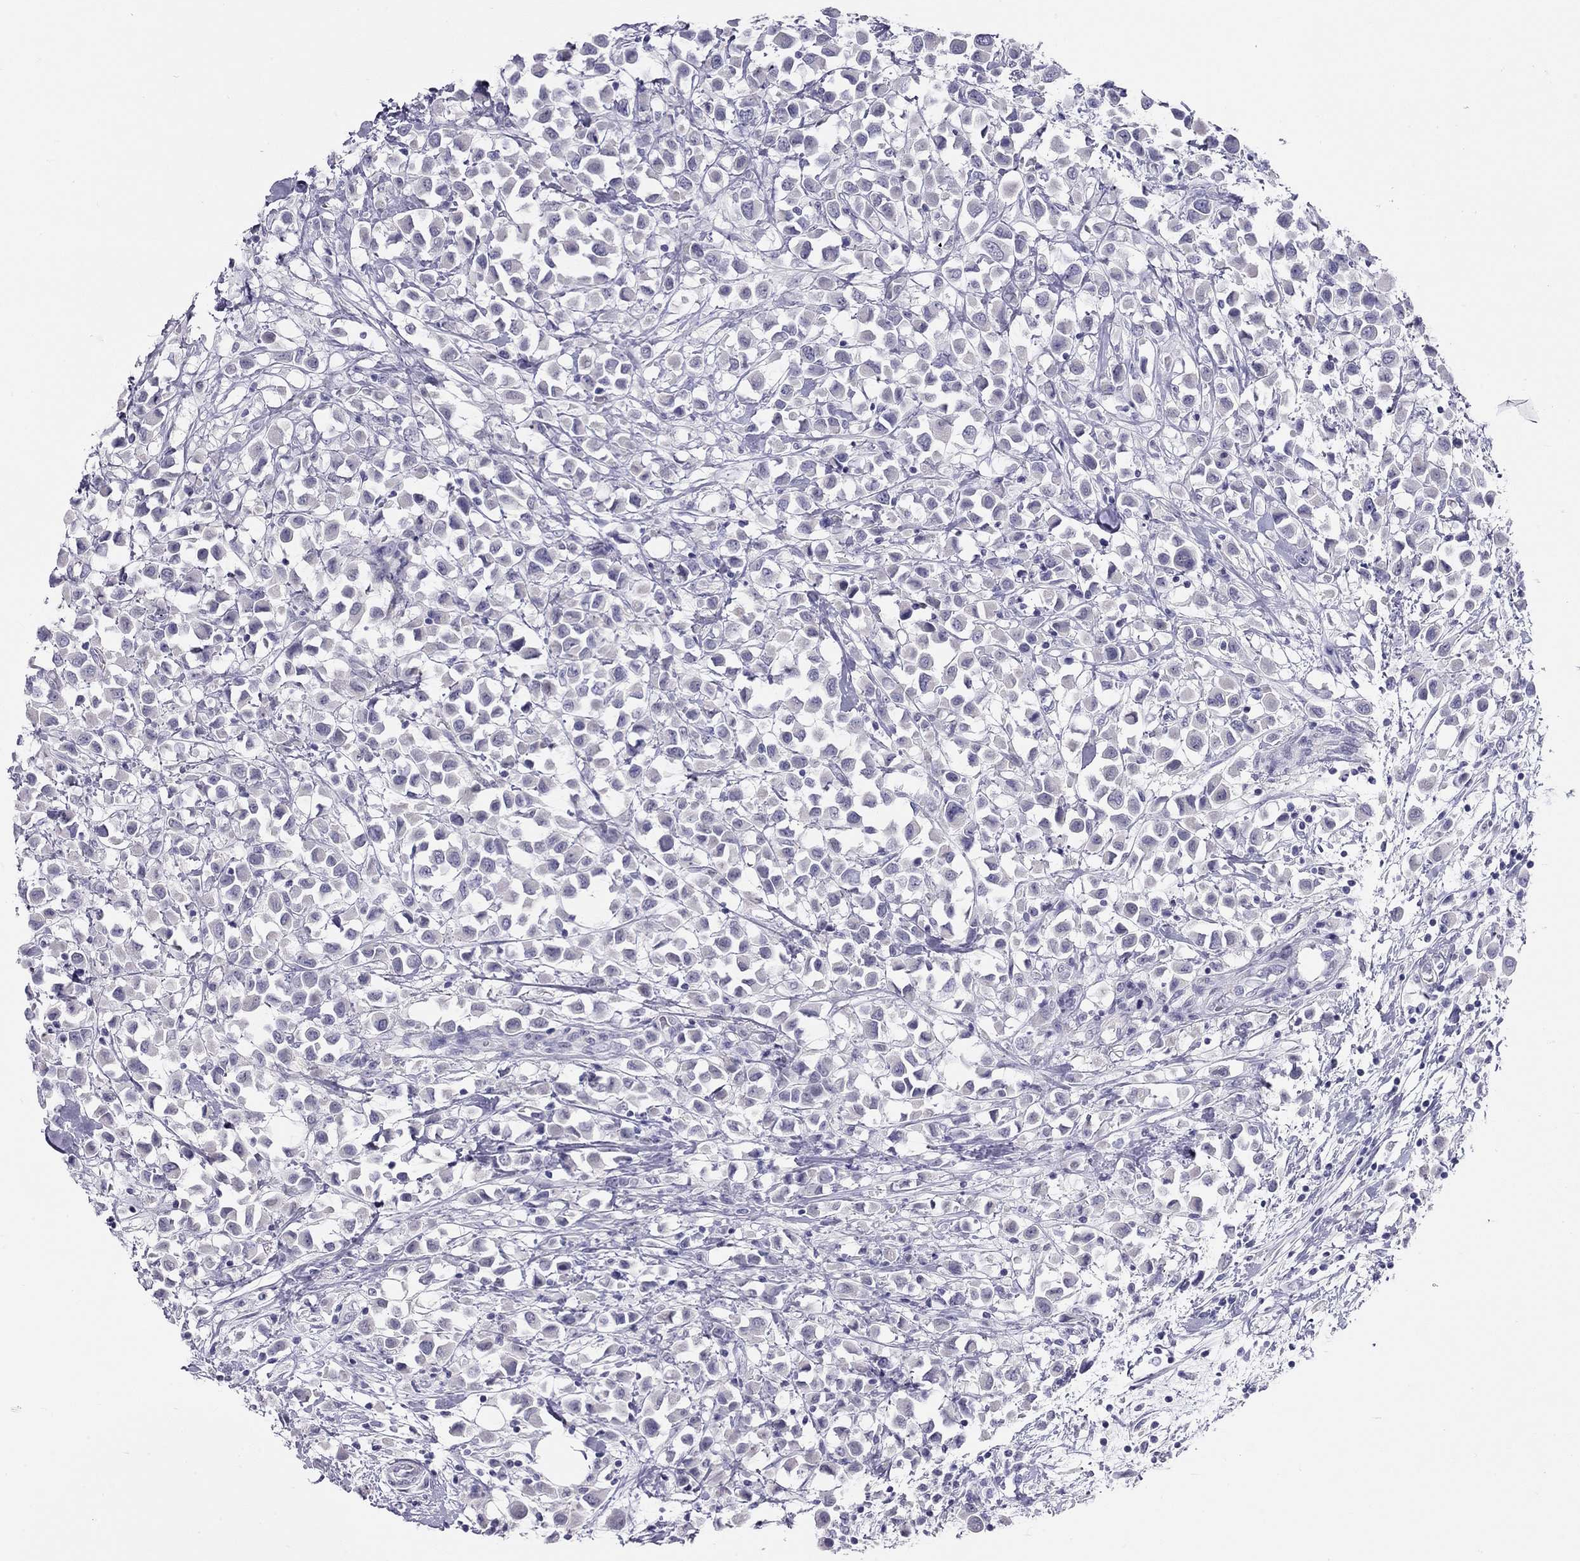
{"staining": {"intensity": "negative", "quantity": "none", "location": "none"}, "tissue": "breast cancer", "cell_type": "Tumor cells", "image_type": "cancer", "snomed": [{"axis": "morphology", "description": "Duct carcinoma"}, {"axis": "topography", "description": "Breast"}], "caption": "High magnification brightfield microscopy of breast cancer (intraductal carcinoma) stained with DAB (3,3'-diaminobenzidine) (brown) and counterstained with hematoxylin (blue): tumor cells show no significant staining.", "gene": "KCNV2", "patient": {"sex": "female", "age": 61}}